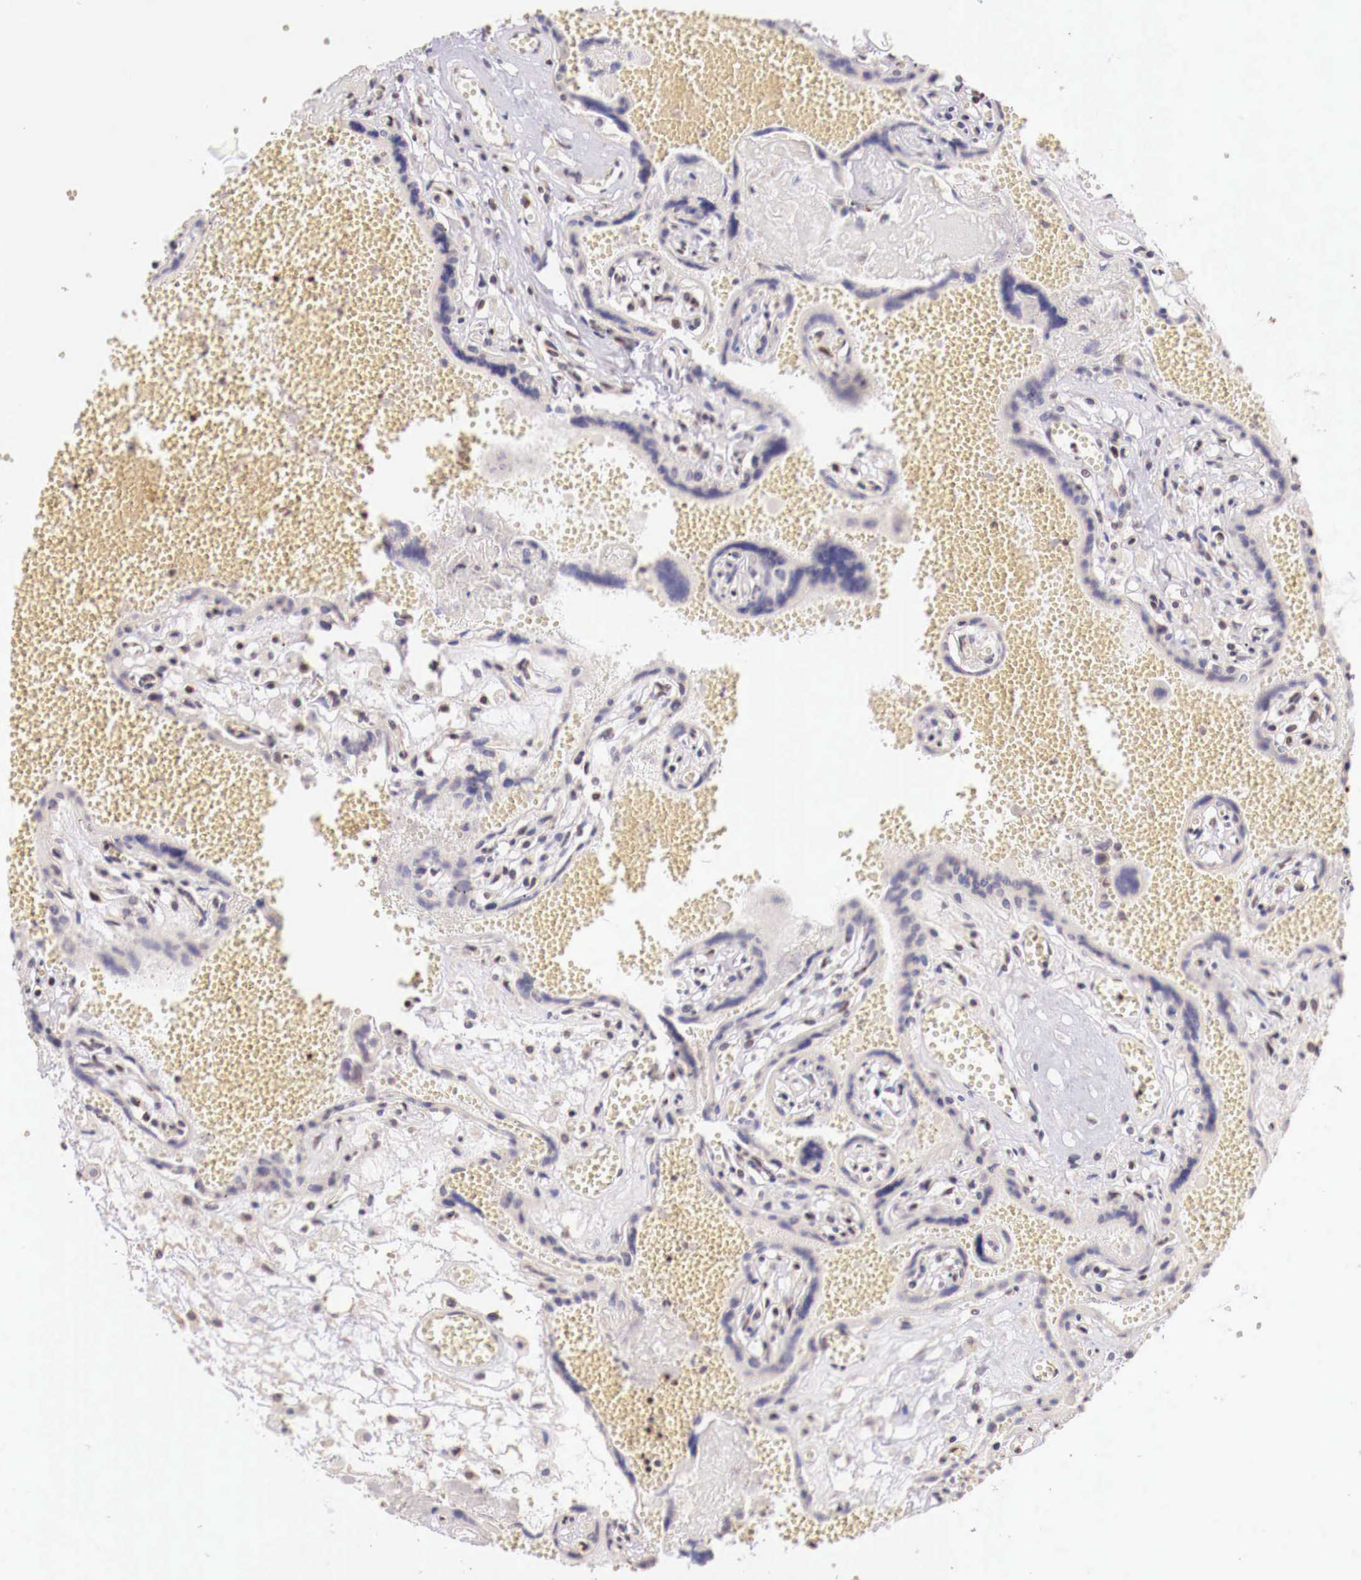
{"staining": {"intensity": "moderate", "quantity": "25%-75%", "location": "nuclear"}, "tissue": "placenta", "cell_type": "Decidual cells", "image_type": "normal", "snomed": [{"axis": "morphology", "description": "Normal tissue, NOS"}, {"axis": "topography", "description": "Placenta"}], "caption": "This histopathology image shows IHC staining of unremarkable placenta, with medium moderate nuclear positivity in approximately 25%-75% of decidual cells.", "gene": "SP1", "patient": {"sex": "female", "age": 40}}